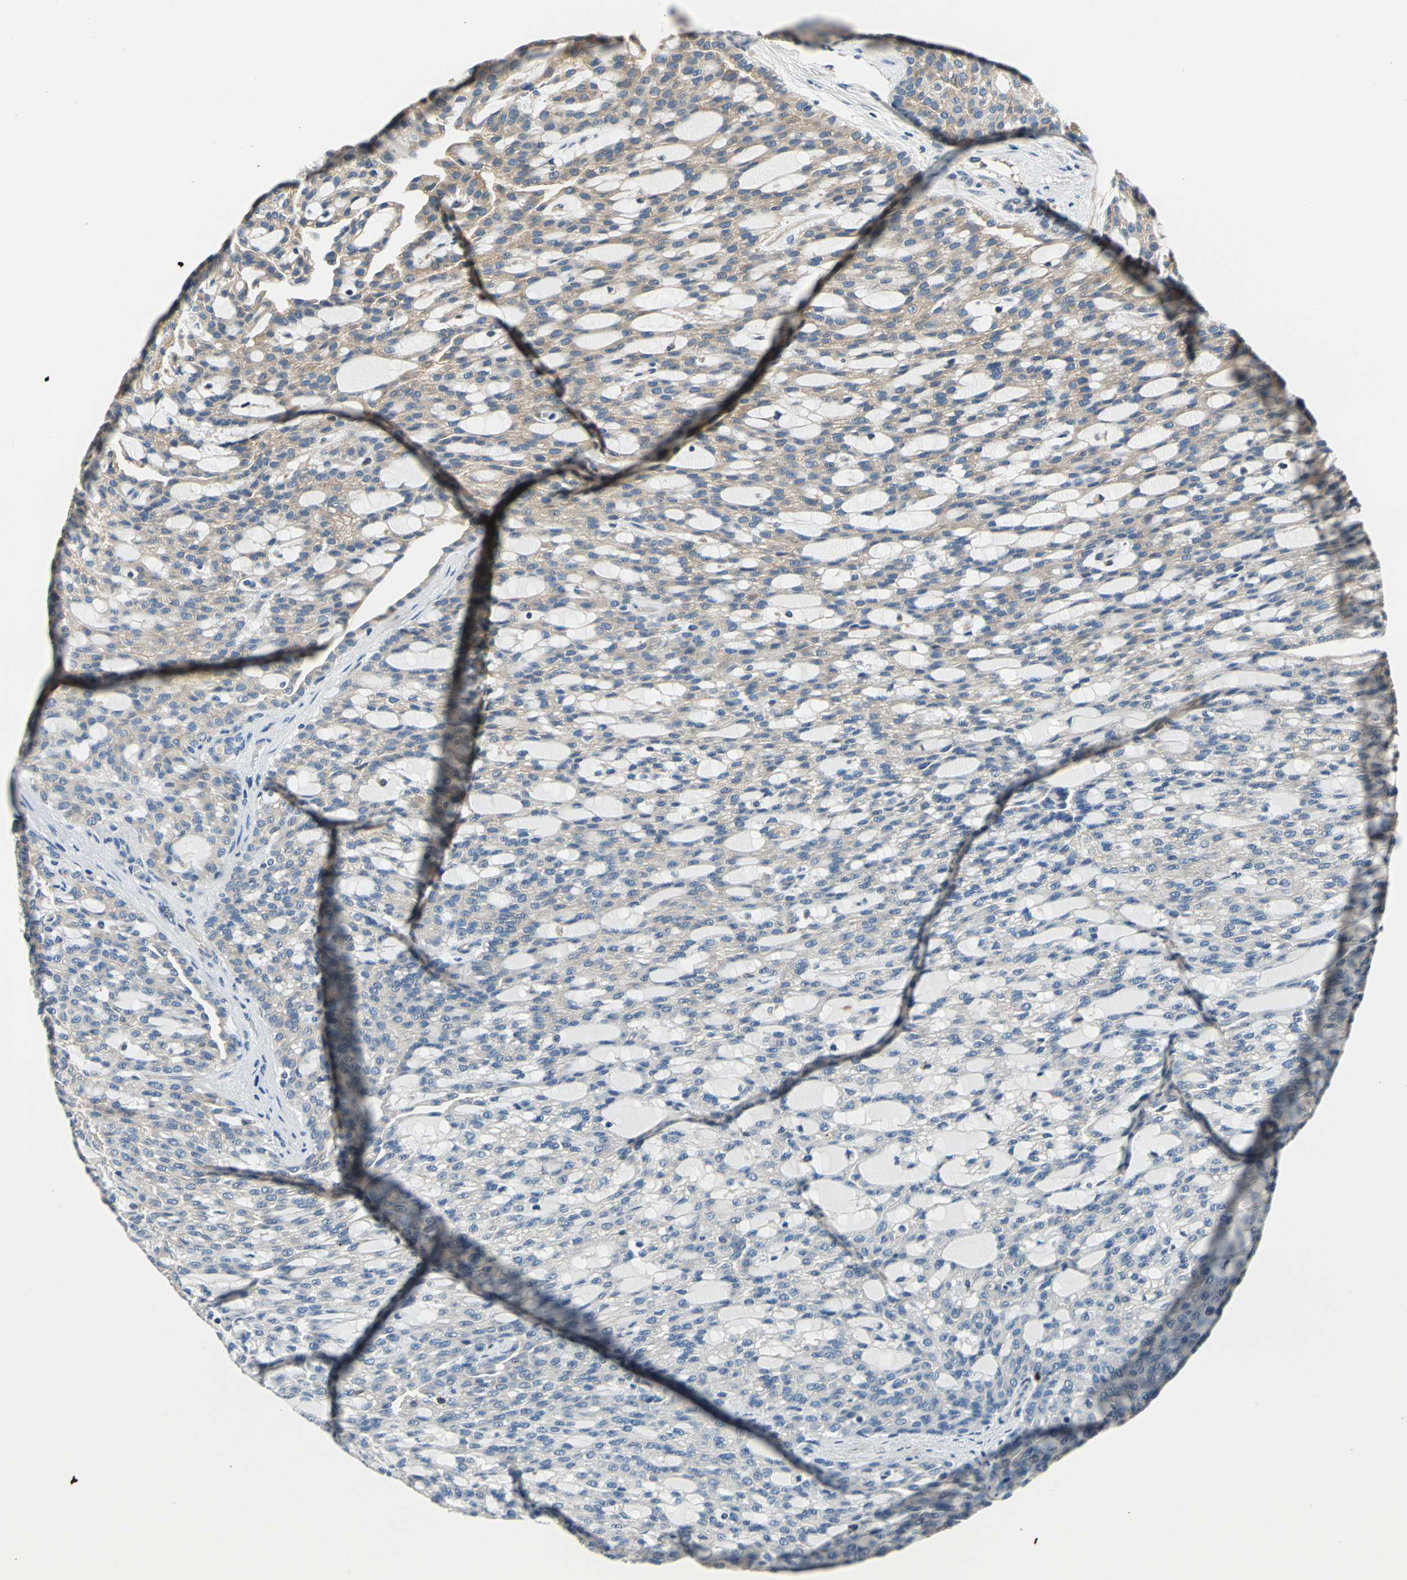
{"staining": {"intensity": "weak", "quantity": ">75%", "location": "cytoplasmic/membranous"}, "tissue": "renal cancer", "cell_type": "Tumor cells", "image_type": "cancer", "snomed": [{"axis": "morphology", "description": "Adenocarcinoma, NOS"}, {"axis": "topography", "description": "Kidney"}], "caption": "Renal cancer (adenocarcinoma) was stained to show a protein in brown. There is low levels of weak cytoplasmic/membranous staining in approximately >75% of tumor cells. (Brightfield microscopy of DAB IHC at high magnification).", "gene": "DDX3Y", "patient": {"sex": "male", "age": 63}}